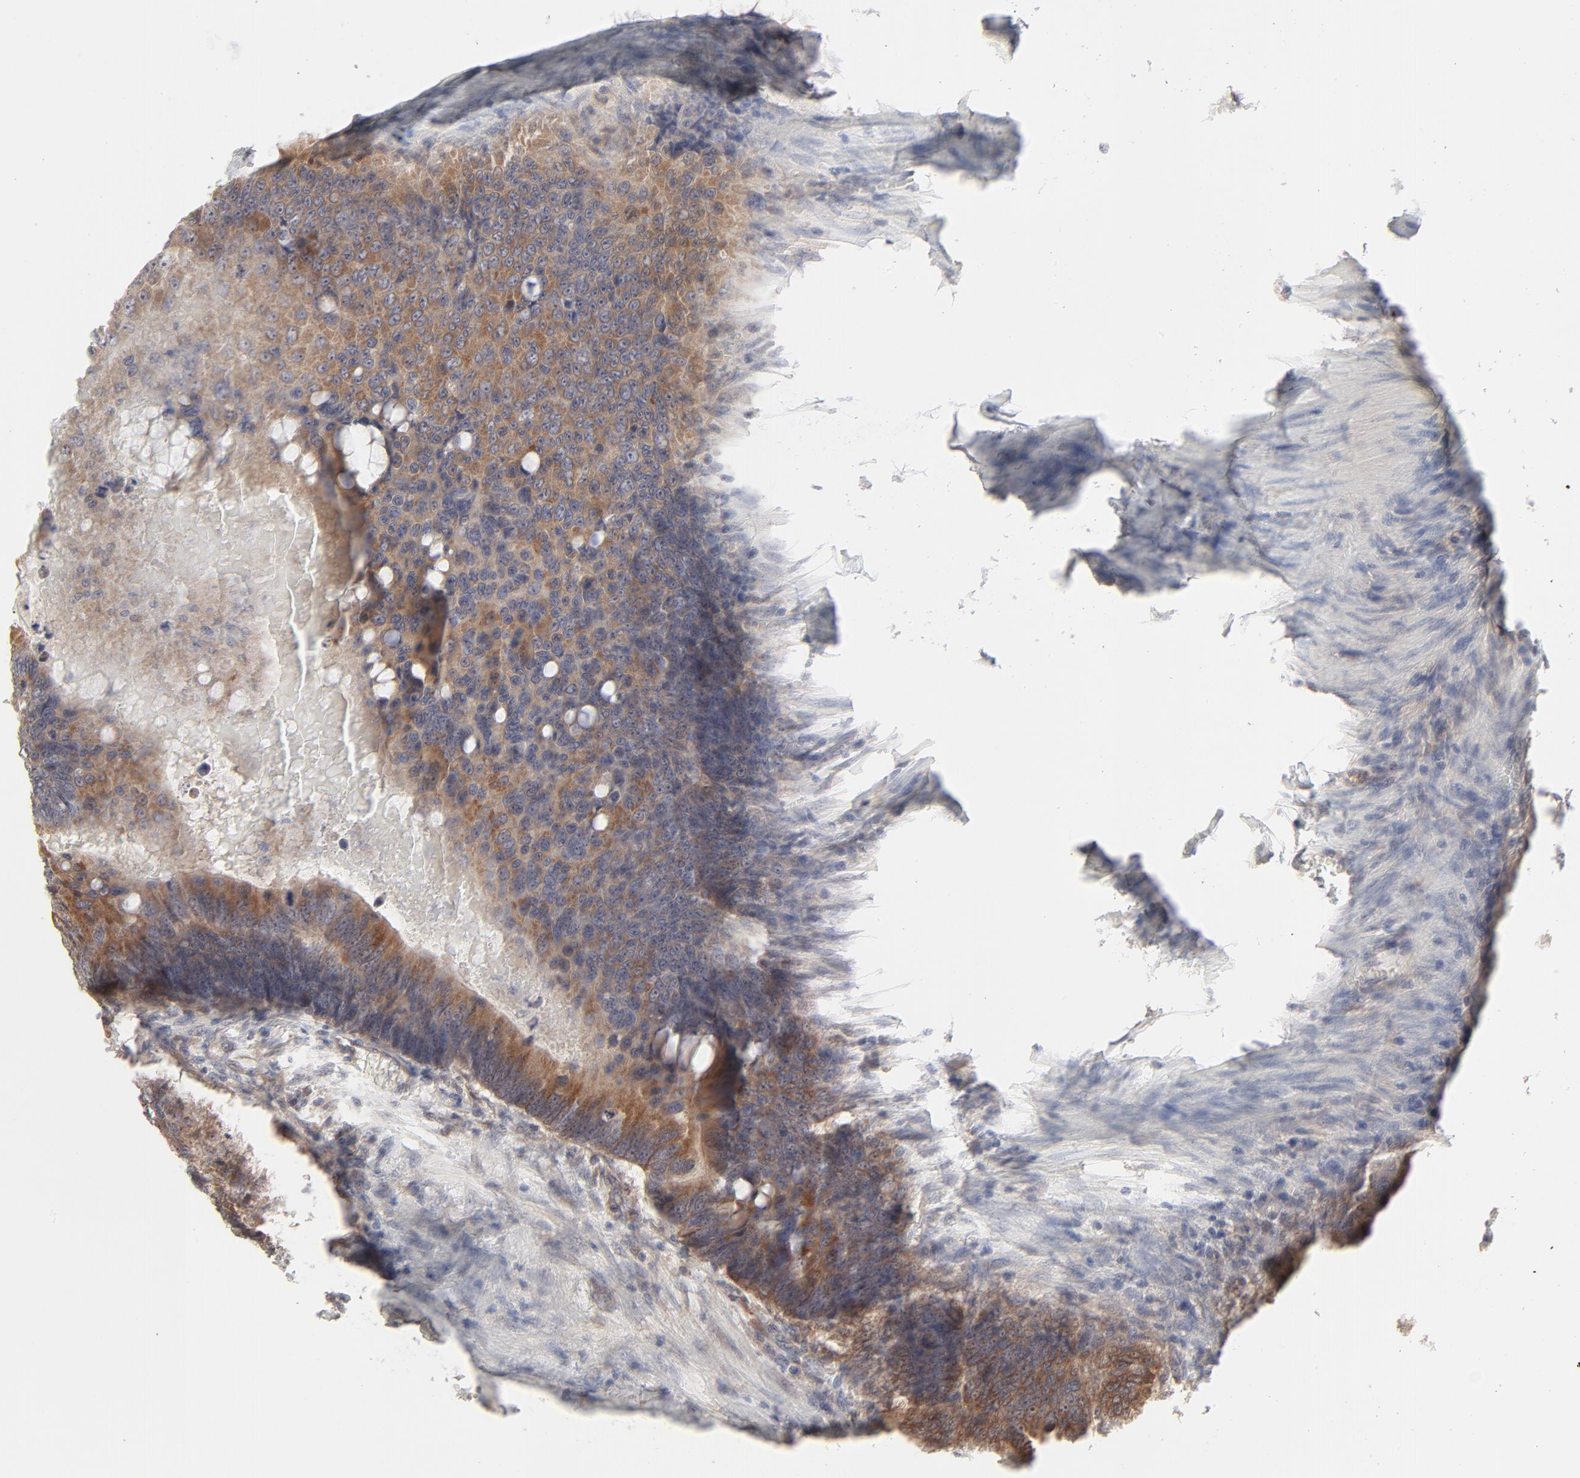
{"staining": {"intensity": "moderate", "quantity": ">75%", "location": "cytoplasmic/membranous"}, "tissue": "colorectal cancer", "cell_type": "Tumor cells", "image_type": "cancer", "snomed": [{"axis": "morphology", "description": "Adenocarcinoma, NOS"}, {"axis": "topography", "description": "Colon"}], "caption": "Colorectal cancer (adenocarcinoma) tissue reveals moderate cytoplasmic/membranous staining in about >75% of tumor cells", "gene": "RAB5C", "patient": {"sex": "female", "age": 55}}